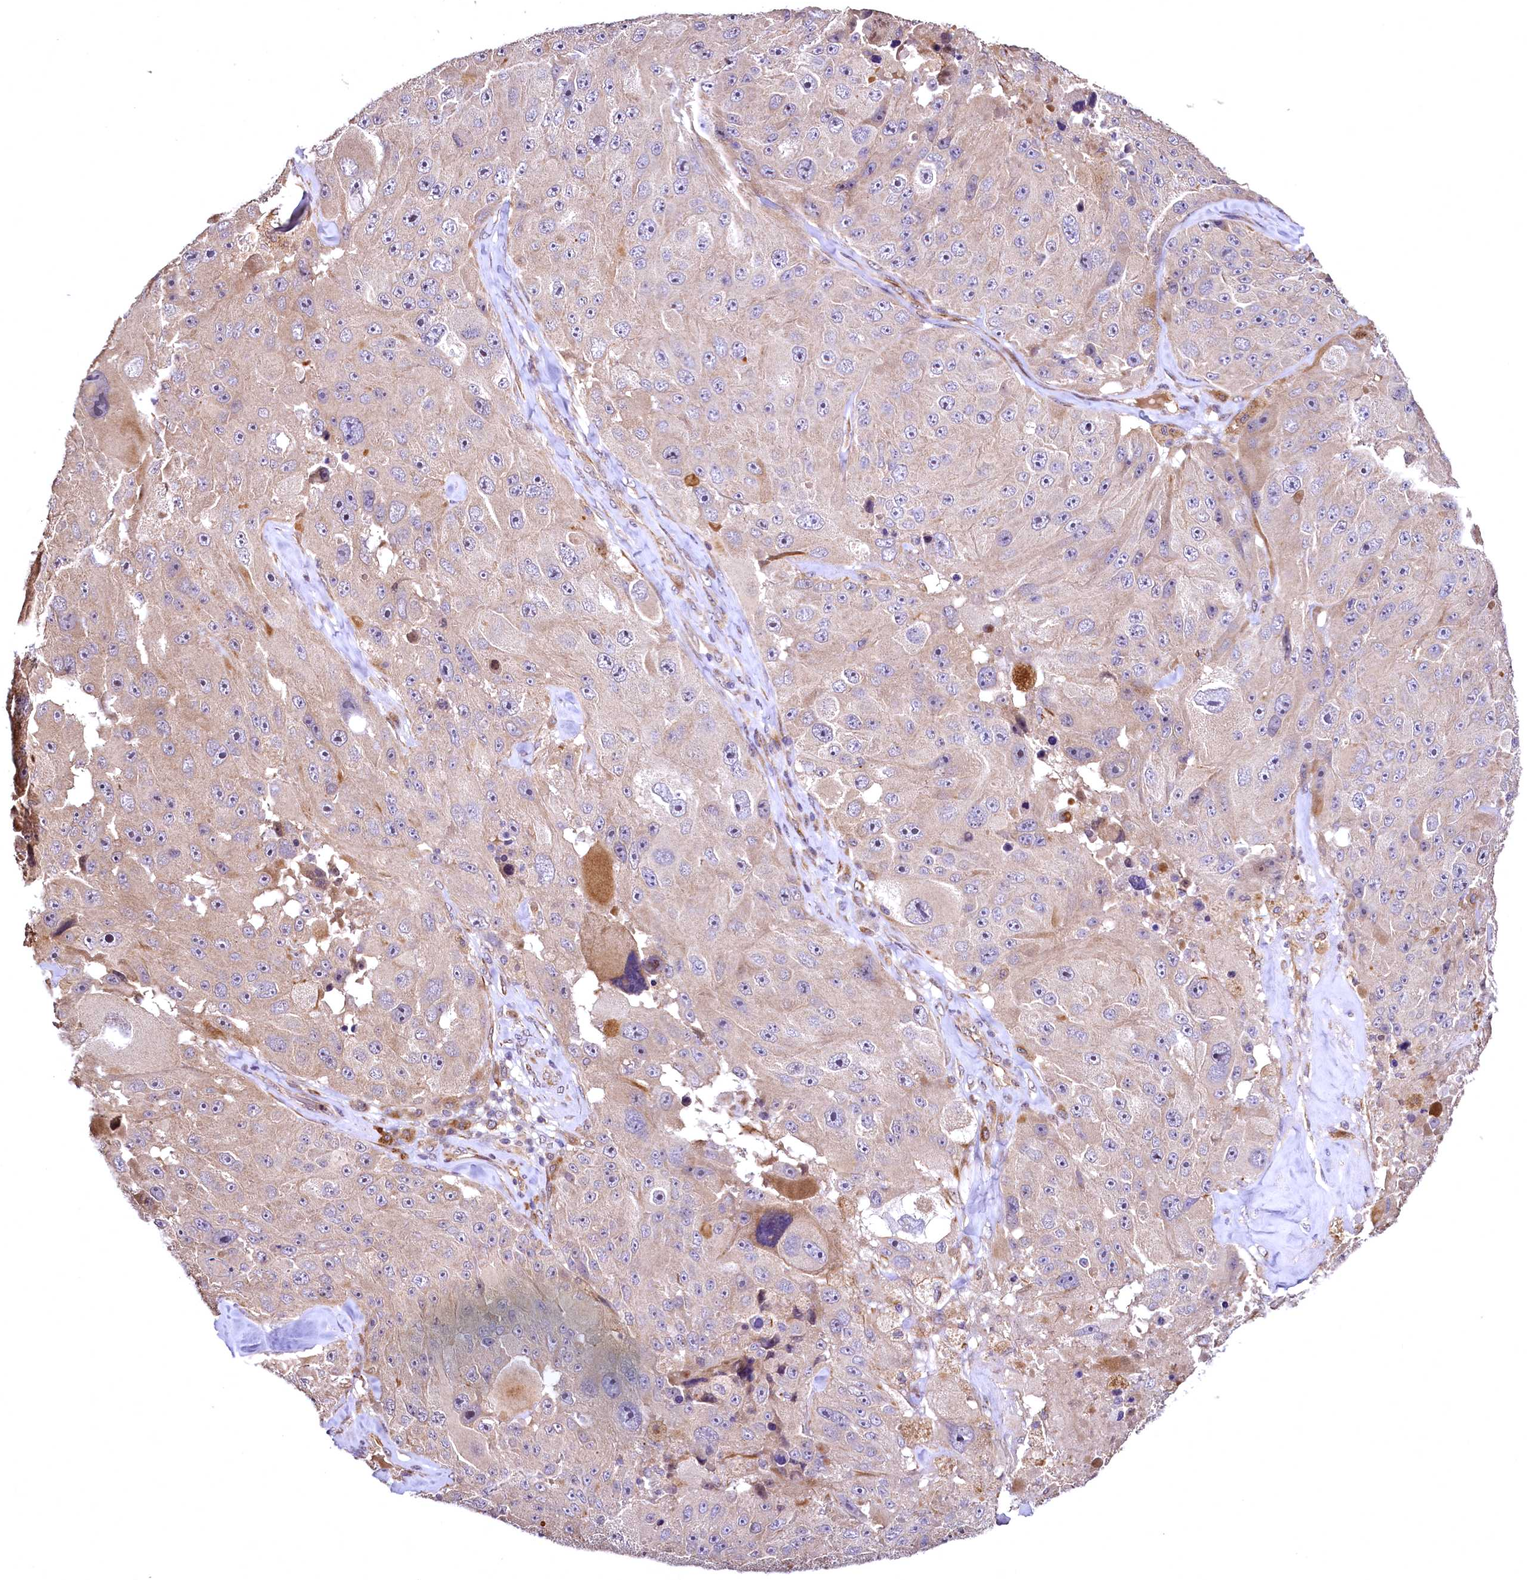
{"staining": {"intensity": "negative", "quantity": "none", "location": "none"}, "tissue": "melanoma", "cell_type": "Tumor cells", "image_type": "cancer", "snomed": [{"axis": "morphology", "description": "Malignant melanoma, Metastatic site"}, {"axis": "topography", "description": "Lymph node"}], "caption": "This is an IHC photomicrograph of melanoma. There is no expression in tumor cells.", "gene": "TBCEL", "patient": {"sex": "male", "age": 62}}